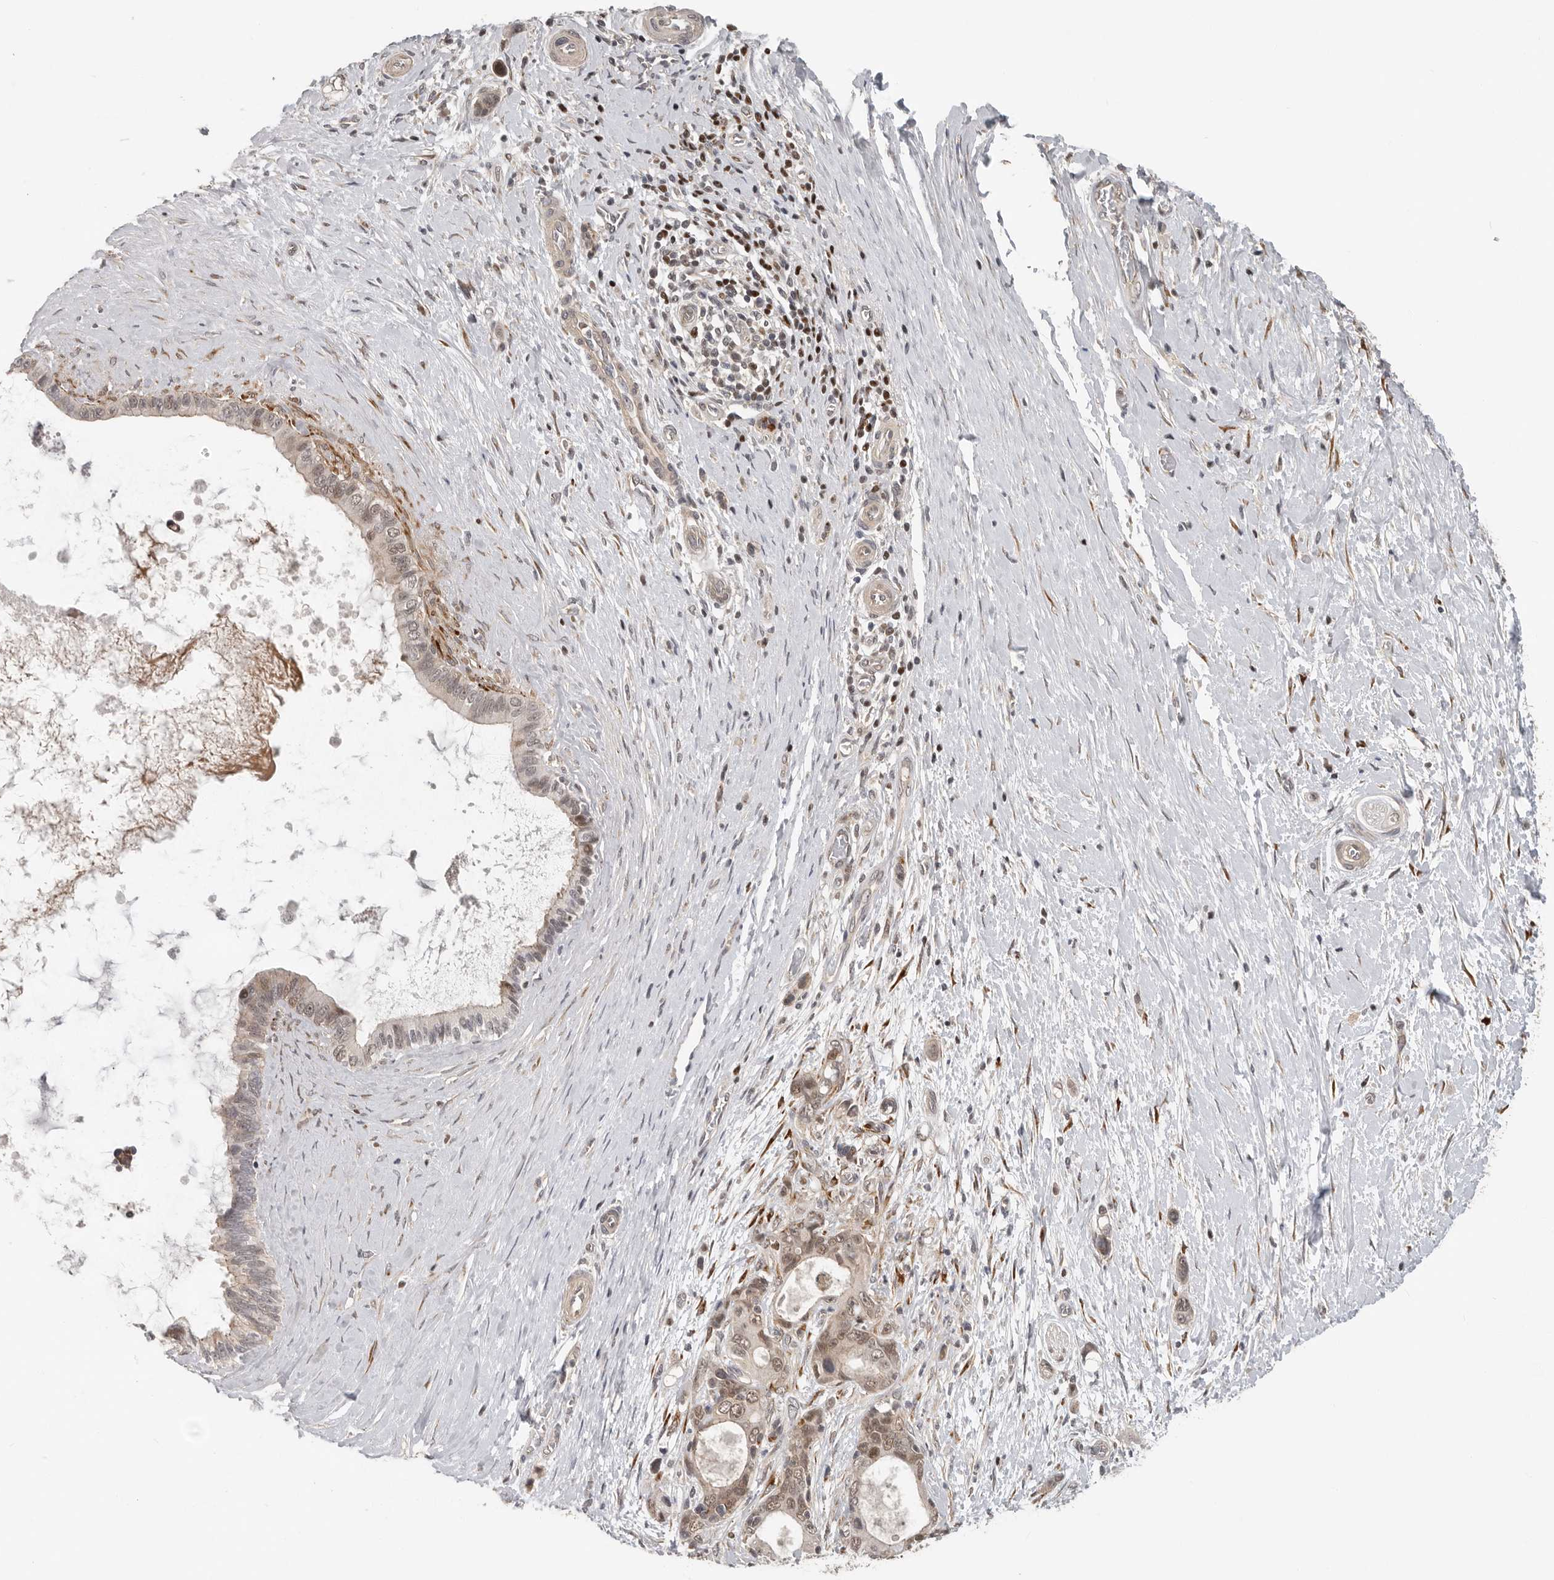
{"staining": {"intensity": "moderate", "quantity": ">75%", "location": "cytoplasmic/membranous,nuclear"}, "tissue": "pancreatic cancer", "cell_type": "Tumor cells", "image_type": "cancer", "snomed": [{"axis": "morphology", "description": "Adenocarcinoma, NOS"}, {"axis": "topography", "description": "Pancreas"}], "caption": "DAB immunohistochemical staining of human adenocarcinoma (pancreatic) shows moderate cytoplasmic/membranous and nuclear protein expression in approximately >75% of tumor cells.", "gene": "HENMT1", "patient": {"sex": "female", "age": 72}}